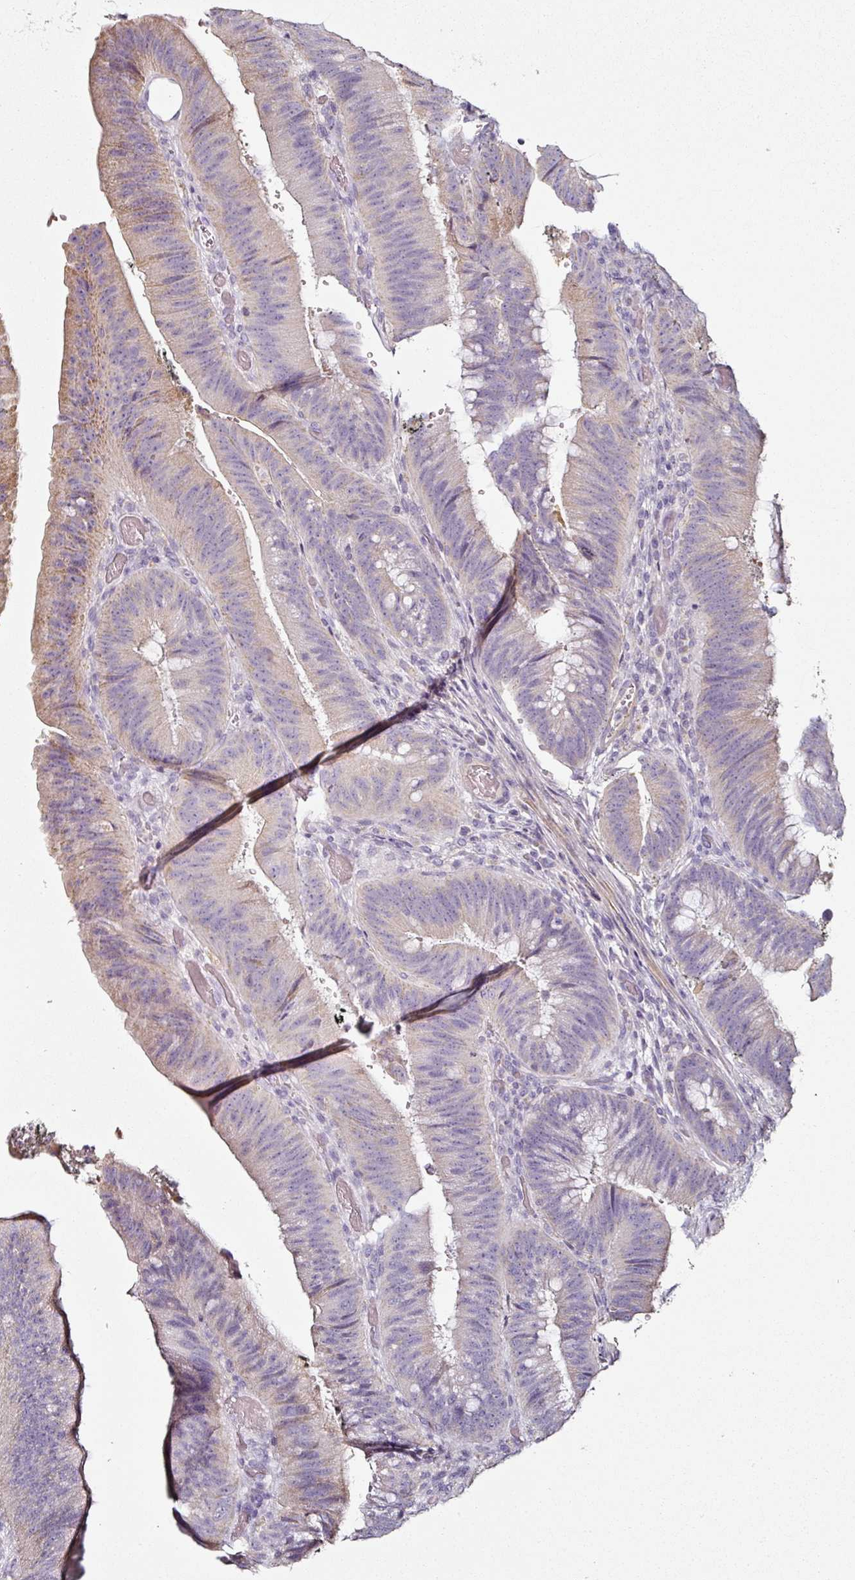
{"staining": {"intensity": "moderate", "quantity": "<25%", "location": "cytoplasmic/membranous"}, "tissue": "colorectal cancer", "cell_type": "Tumor cells", "image_type": "cancer", "snomed": [{"axis": "morphology", "description": "Adenocarcinoma, NOS"}, {"axis": "topography", "description": "Colon"}], "caption": "Moderate cytoplasmic/membranous positivity for a protein is identified in approximately <25% of tumor cells of colorectal cancer (adenocarcinoma) using IHC.", "gene": "CAP2", "patient": {"sex": "female", "age": 43}}